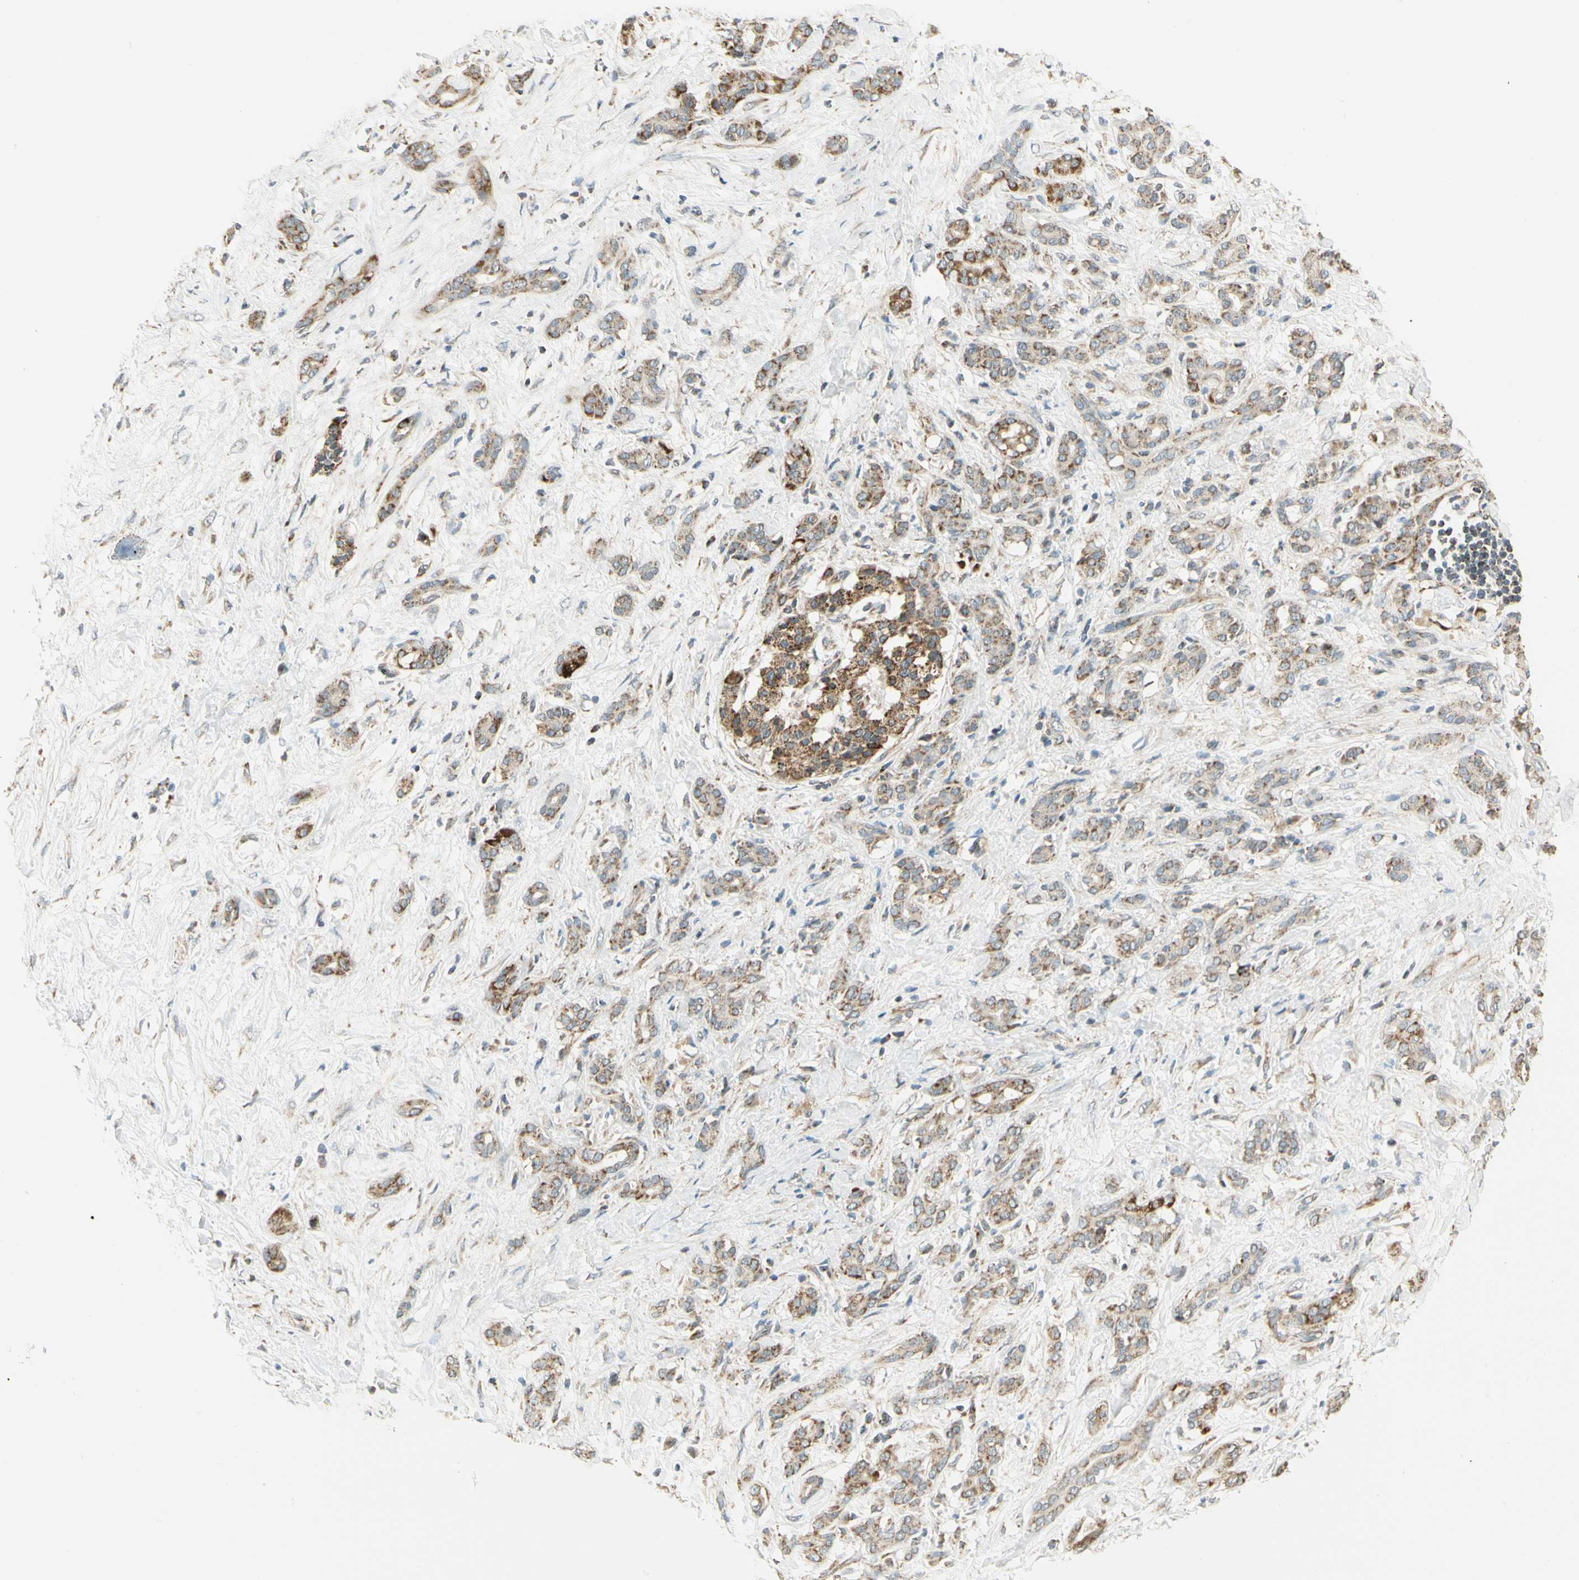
{"staining": {"intensity": "moderate", "quantity": ">75%", "location": "cytoplasmic/membranous"}, "tissue": "pancreatic cancer", "cell_type": "Tumor cells", "image_type": "cancer", "snomed": [{"axis": "morphology", "description": "Adenocarcinoma, NOS"}, {"axis": "topography", "description": "Pancreas"}], "caption": "A medium amount of moderate cytoplasmic/membranous staining is identified in approximately >75% of tumor cells in pancreatic cancer (adenocarcinoma) tissue.", "gene": "EPHB3", "patient": {"sex": "male", "age": 41}}